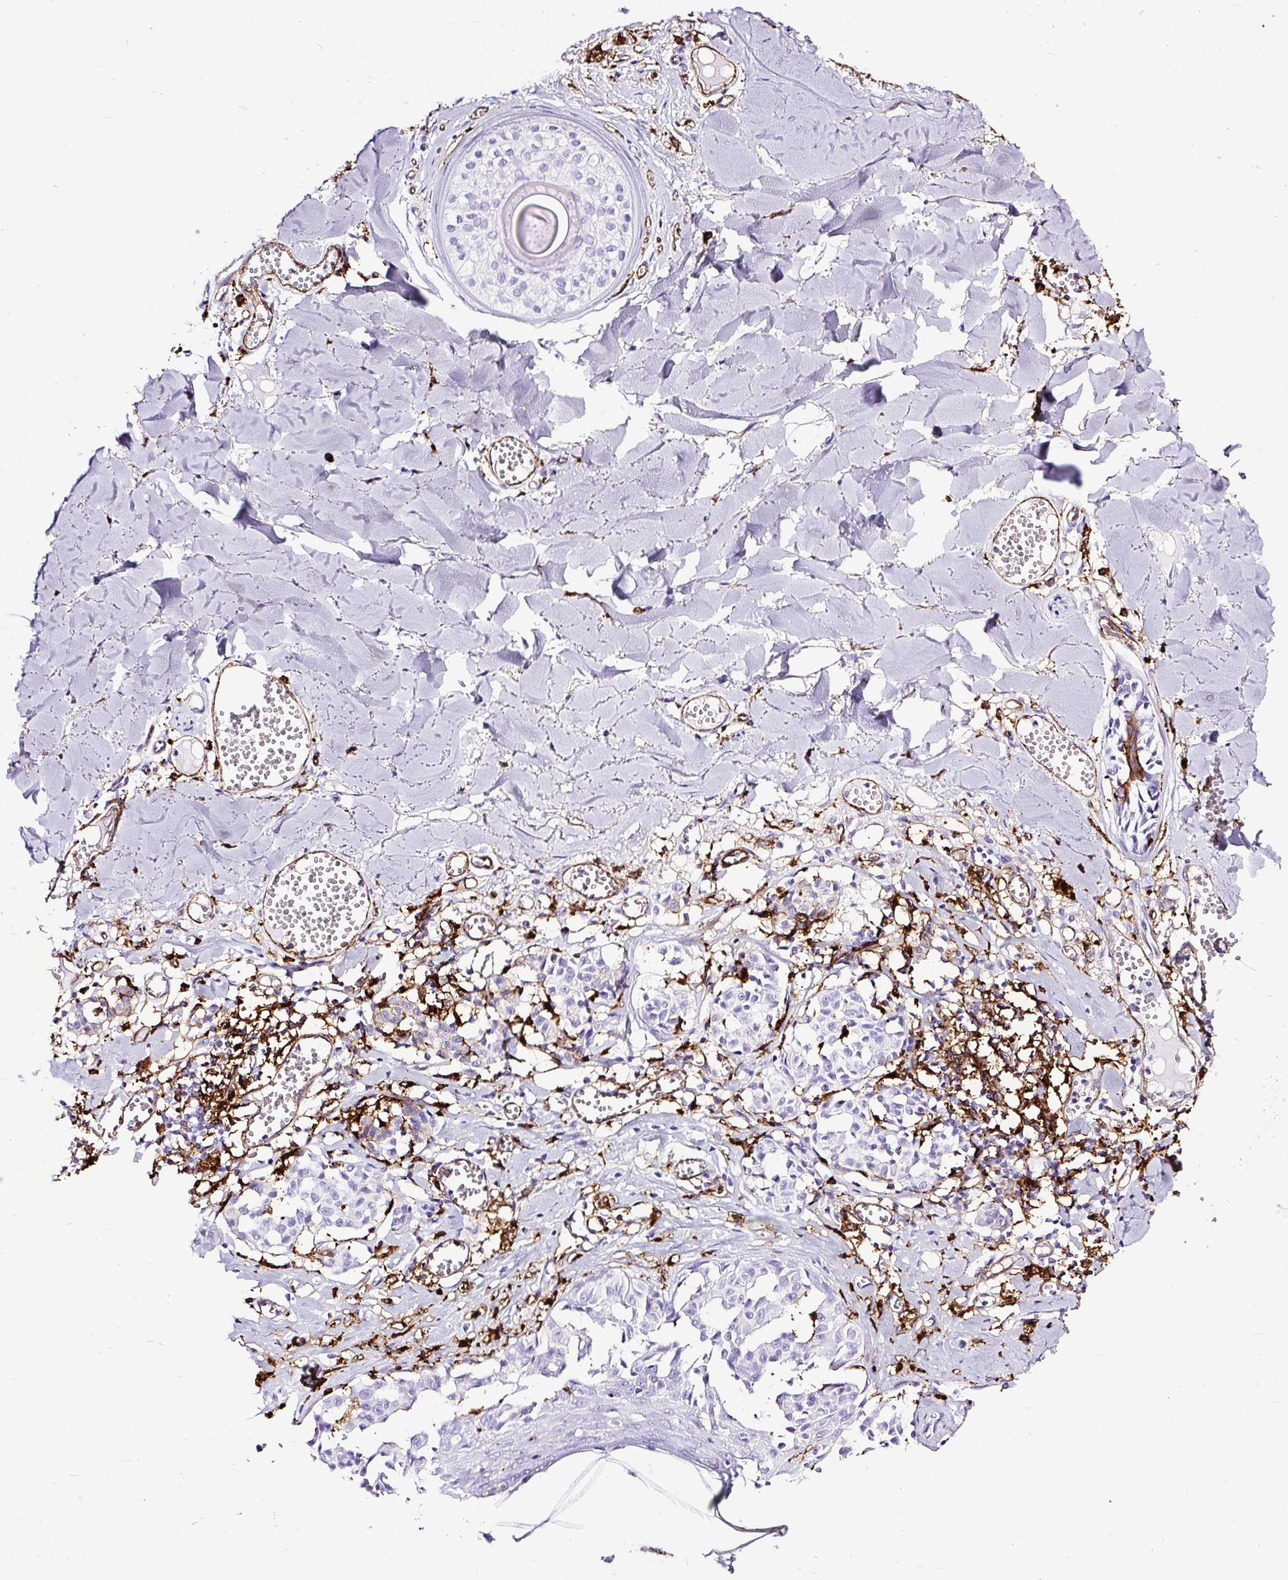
{"staining": {"intensity": "negative", "quantity": "none", "location": "none"}, "tissue": "melanoma", "cell_type": "Tumor cells", "image_type": "cancer", "snomed": [{"axis": "morphology", "description": "Malignant melanoma, NOS"}, {"axis": "topography", "description": "Skin"}], "caption": "DAB immunohistochemical staining of human melanoma exhibits no significant expression in tumor cells.", "gene": "HLA-DRA", "patient": {"sex": "female", "age": 43}}